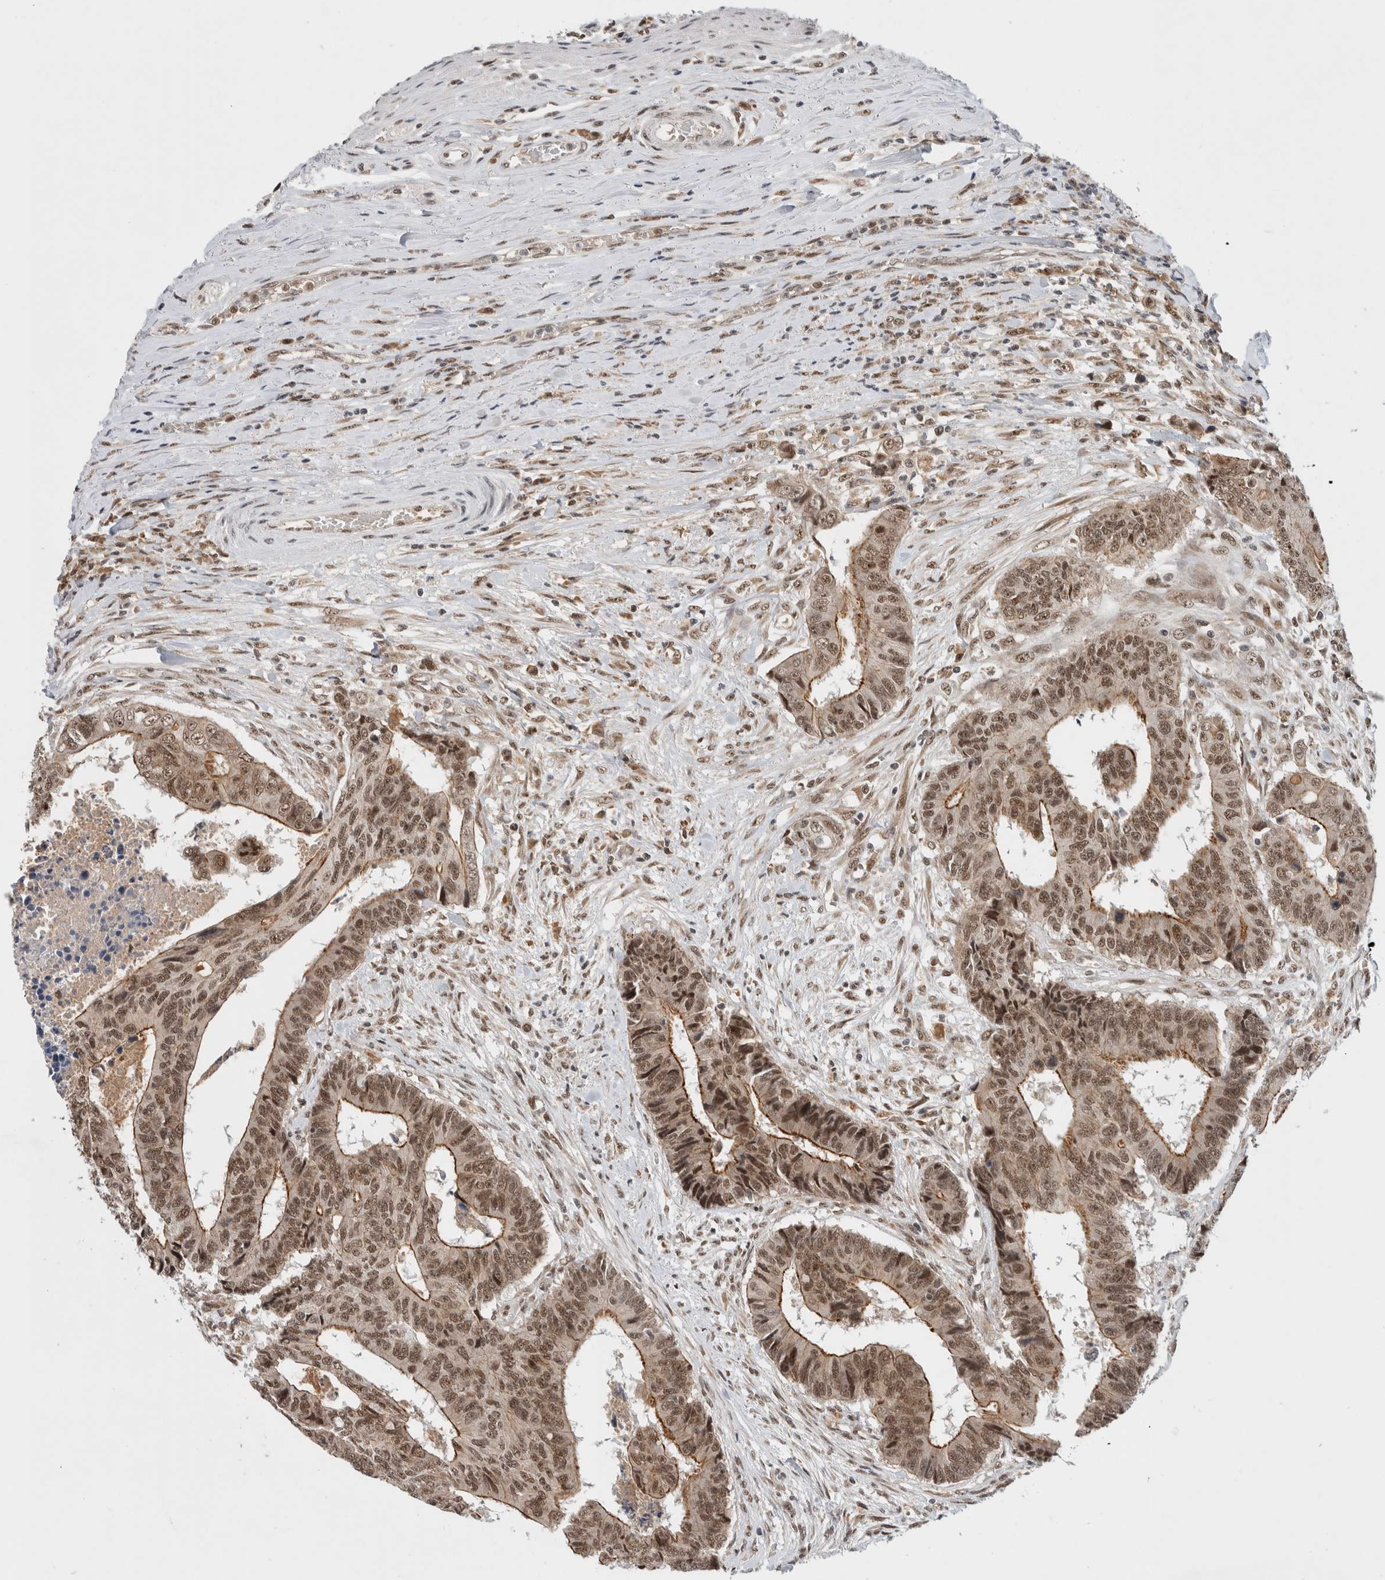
{"staining": {"intensity": "moderate", "quantity": ">75%", "location": "cytoplasmic/membranous,nuclear"}, "tissue": "colorectal cancer", "cell_type": "Tumor cells", "image_type": "cancer", "snomed": [{"axis": "morphology", "description": "Adenocarcinoma, NOS"}, {"axis": "topography", "description": "Rectum"}], "caption": "Immunohistochemistry (IHC) histopathology image of neoplastic tissue: human colorectal adenocarcinoma stained using immunohistochemistry (IHC) shows medium levels of moderate protein expression localized specifically in the cytoplasmic/membranous and nuclear of tumor cells, appearing as a cytoplasmic/membranous and nuclear brown color.", "gene": "NCAPG2", "patient": {"sex": "male", "age": 84}}